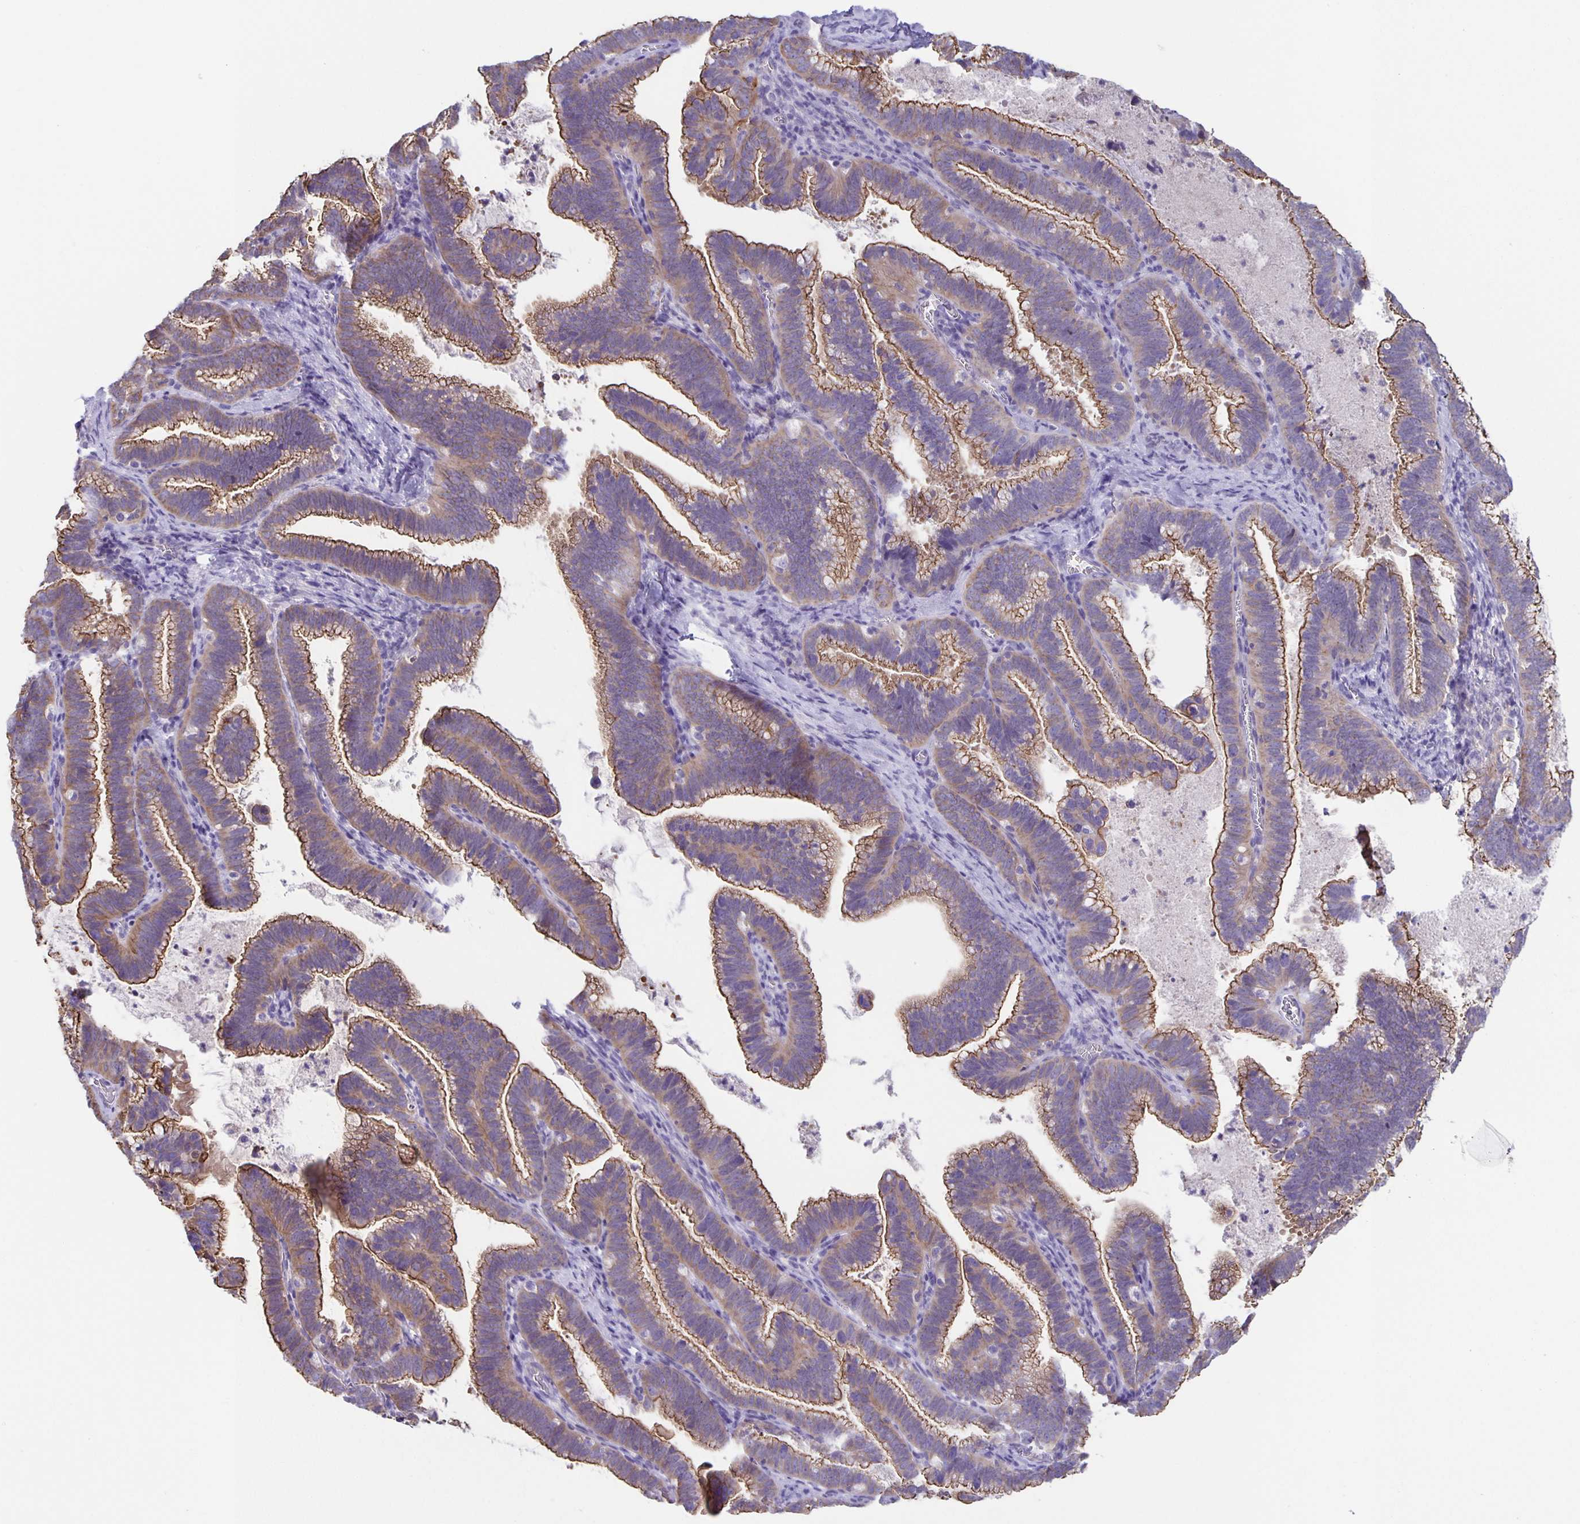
{"staining": {"intensity": "moderate", "quantity": ">75%", "location": "cytoplasmic/membranous"}, "tissue": "cervical cancer", "cell_type": "Tumor cells", "image_type": "cancer", "snomed": [{"axis": "morphology", "description": "Adenocarcinoma, NOS"}, {"axis": "topography", "description": "Cervix"}], "caption": "Protein positivity by immunohistochemistry displays moderate cytoplasmic/membranous staining in approximately >75% of tumor cells in adenocarcinoma (cervical).", "gene": "PTPN3", "patient": {"sex": "female", "age": 61}}